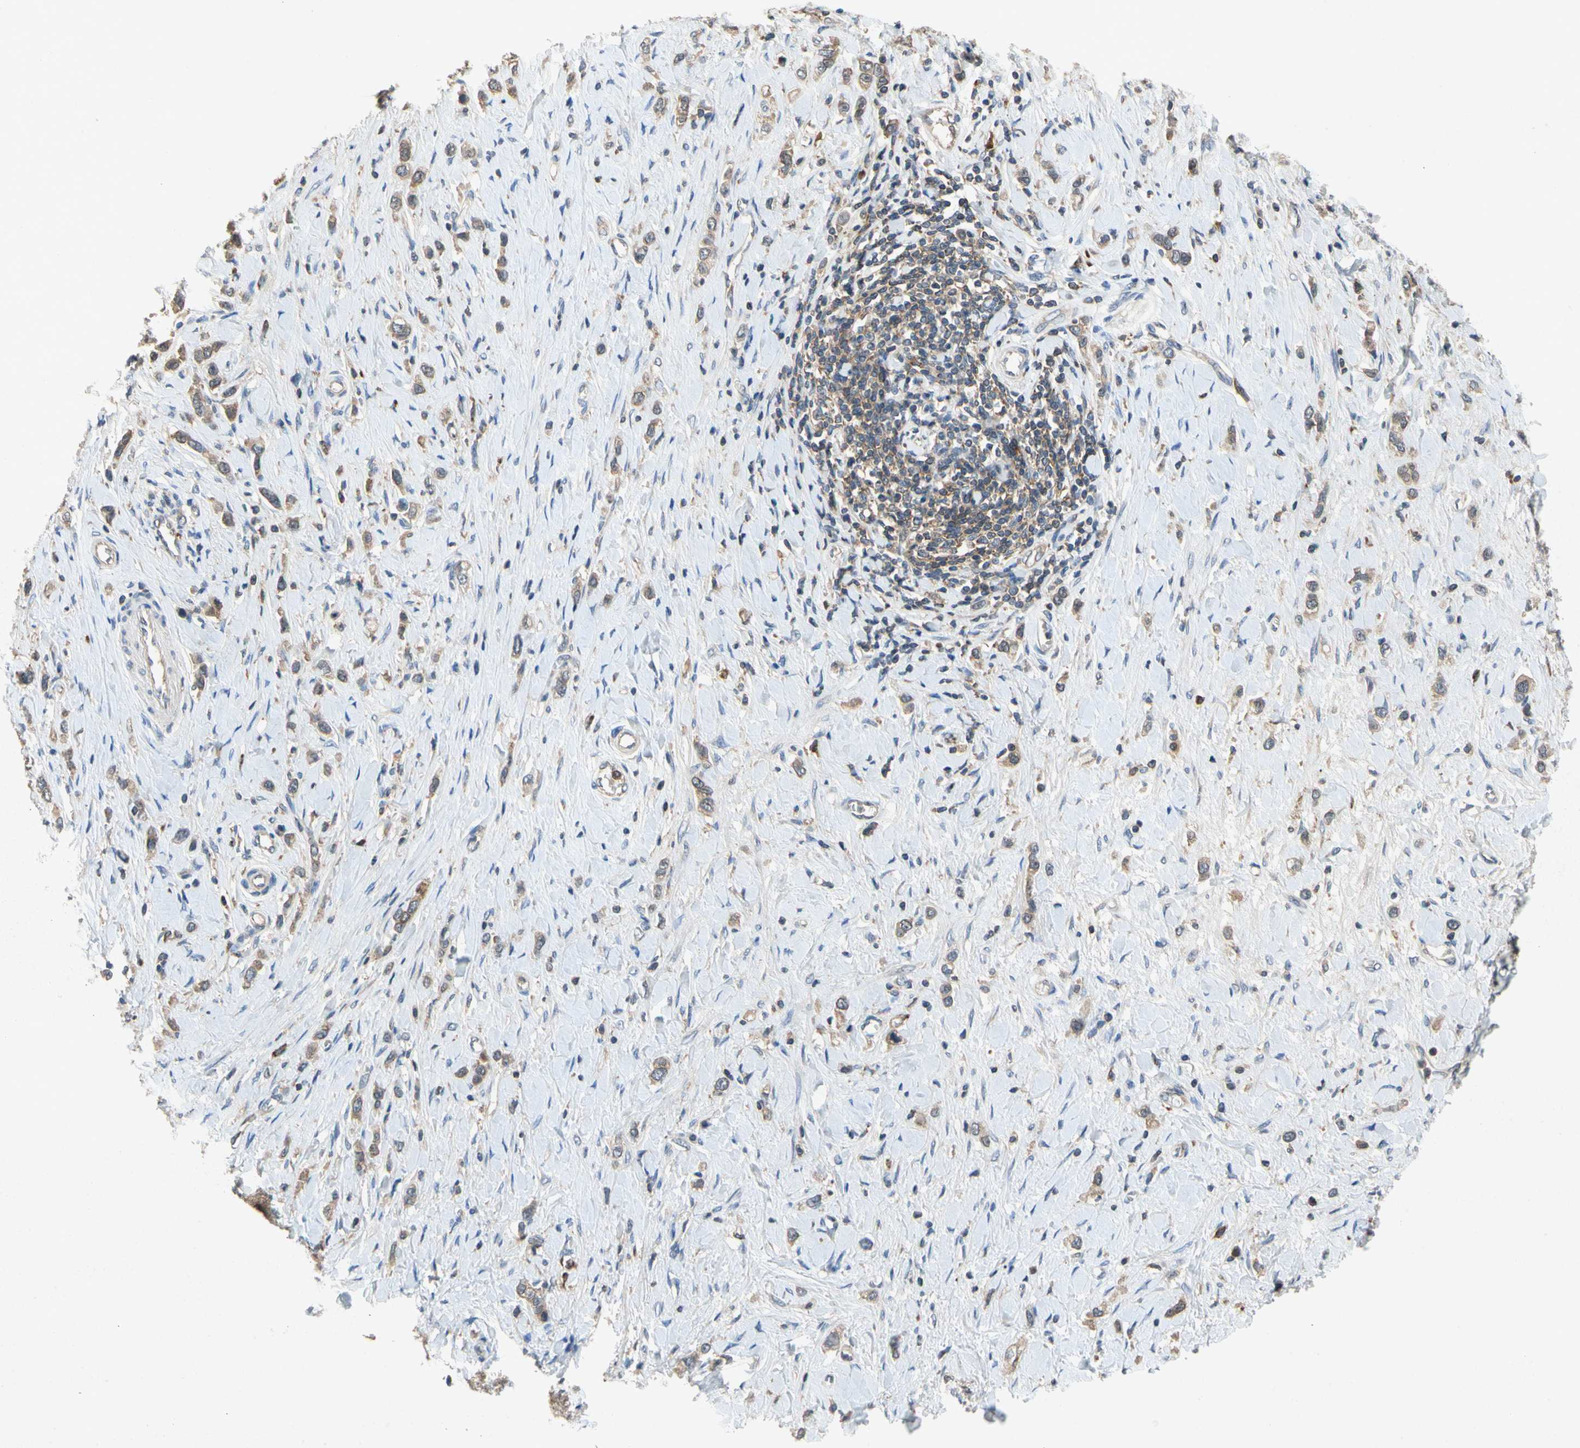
{"staining": {"intensity": "moderate", "quantity": ">75%", "location": "cytoplasmic/membranous"}, "tissue": "stomach cancer", "cell_type": "Tumor cells", "image_type": "cancer", "snomed": [{"axis": "morphology", "description": "Normal tissue, NOS"}, {"axis": "morphology", "description": "Adenocarcinoma, NOS"}, {"axis": "topography", "description": "Stomach, upper"}, {"axis": "topography", "description": "Stomach"}], "caption": "Protein expression analysis of adenocarcinoma (stomach) exhibits moderate cytoplasmic/membranous staining in about >75% of tumor cells.", "gene": "RPS6KA1", "patient": {"sex": "female", "age": 65}}